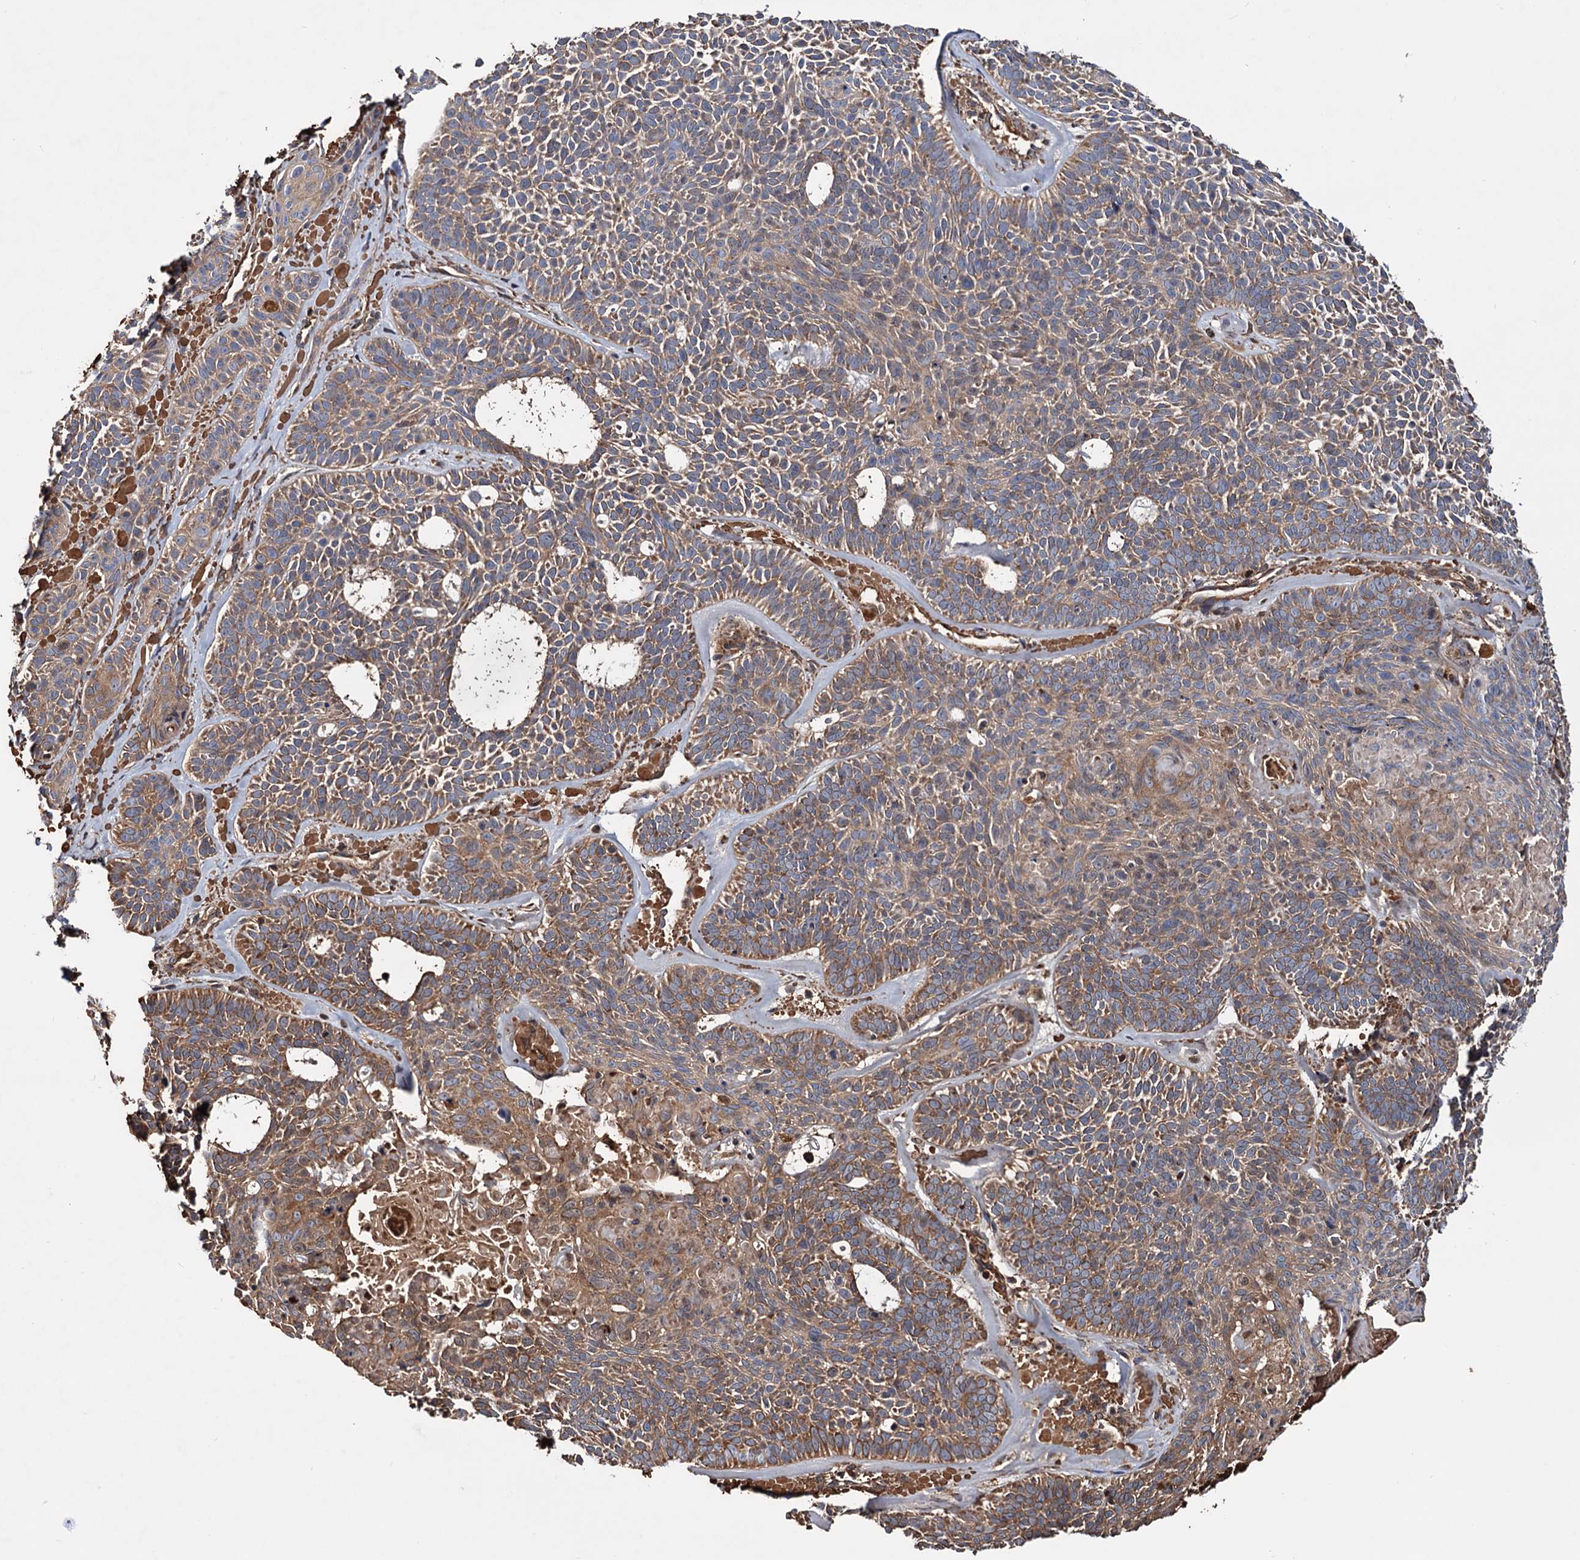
{"staining": {"intensity": "moderate", "quantity": ">75%", "location": "cytoplasmic/membranous"}, "tissue": "skin cancer", "cell_type": "Tumor cells", "image_type": "cancer", "snomed": [{"axis": "morphology", "description": "Basal cell carcinoma"}, {"axis": "topography", "description": "Skin"}], "caption": "High-power microscopy captured an IHC image of skin basal cell carcinoma, revealing moderate cytoplasmic/membranous positivity in approximately >75% of tumor cells. (Stains: DAB in brown, nuclei in blue, Microscopy: brightfield microscopy at high magnification).", "gene": "MRPL42", "patient": {"sex": "male", "age": 85}}